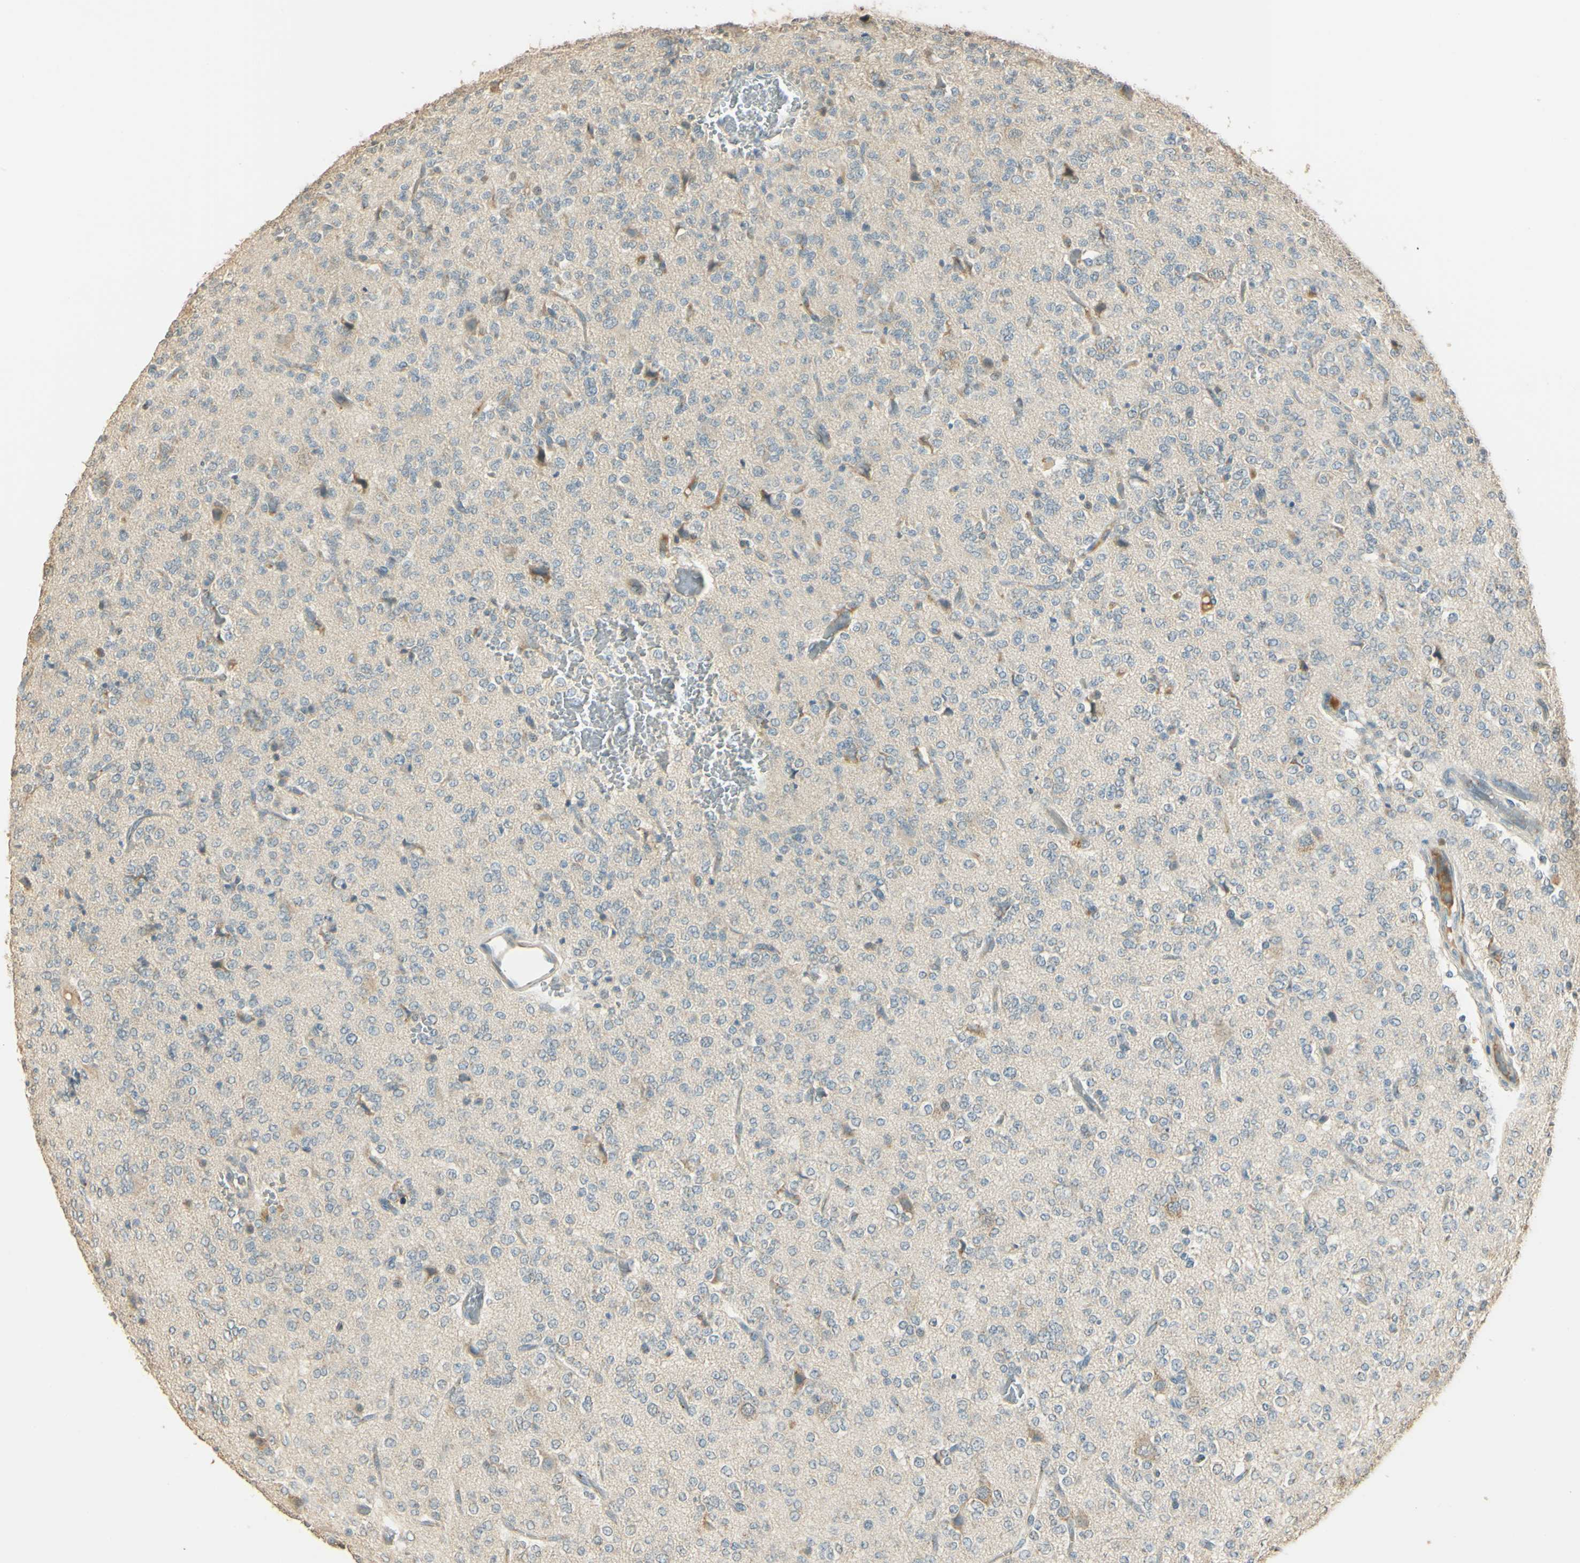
{"staining": {"intensity": "weak", "quantity": "<25%", "location": "cytoplasmic/membranous"}, "tissue": "glioma", "cell_type": "Tumor cells", "image_type": "cancer", "snomed": [{"axis": "morphology", "description": "Glioma, malignant, Low grade"}, {"axis": "topography", "description": "Brain"}], "caption": "Tumor cells show no significant protein staining in glioma.", "gene": "UXS1", "patient": {"sex": "male", "age": 38}}